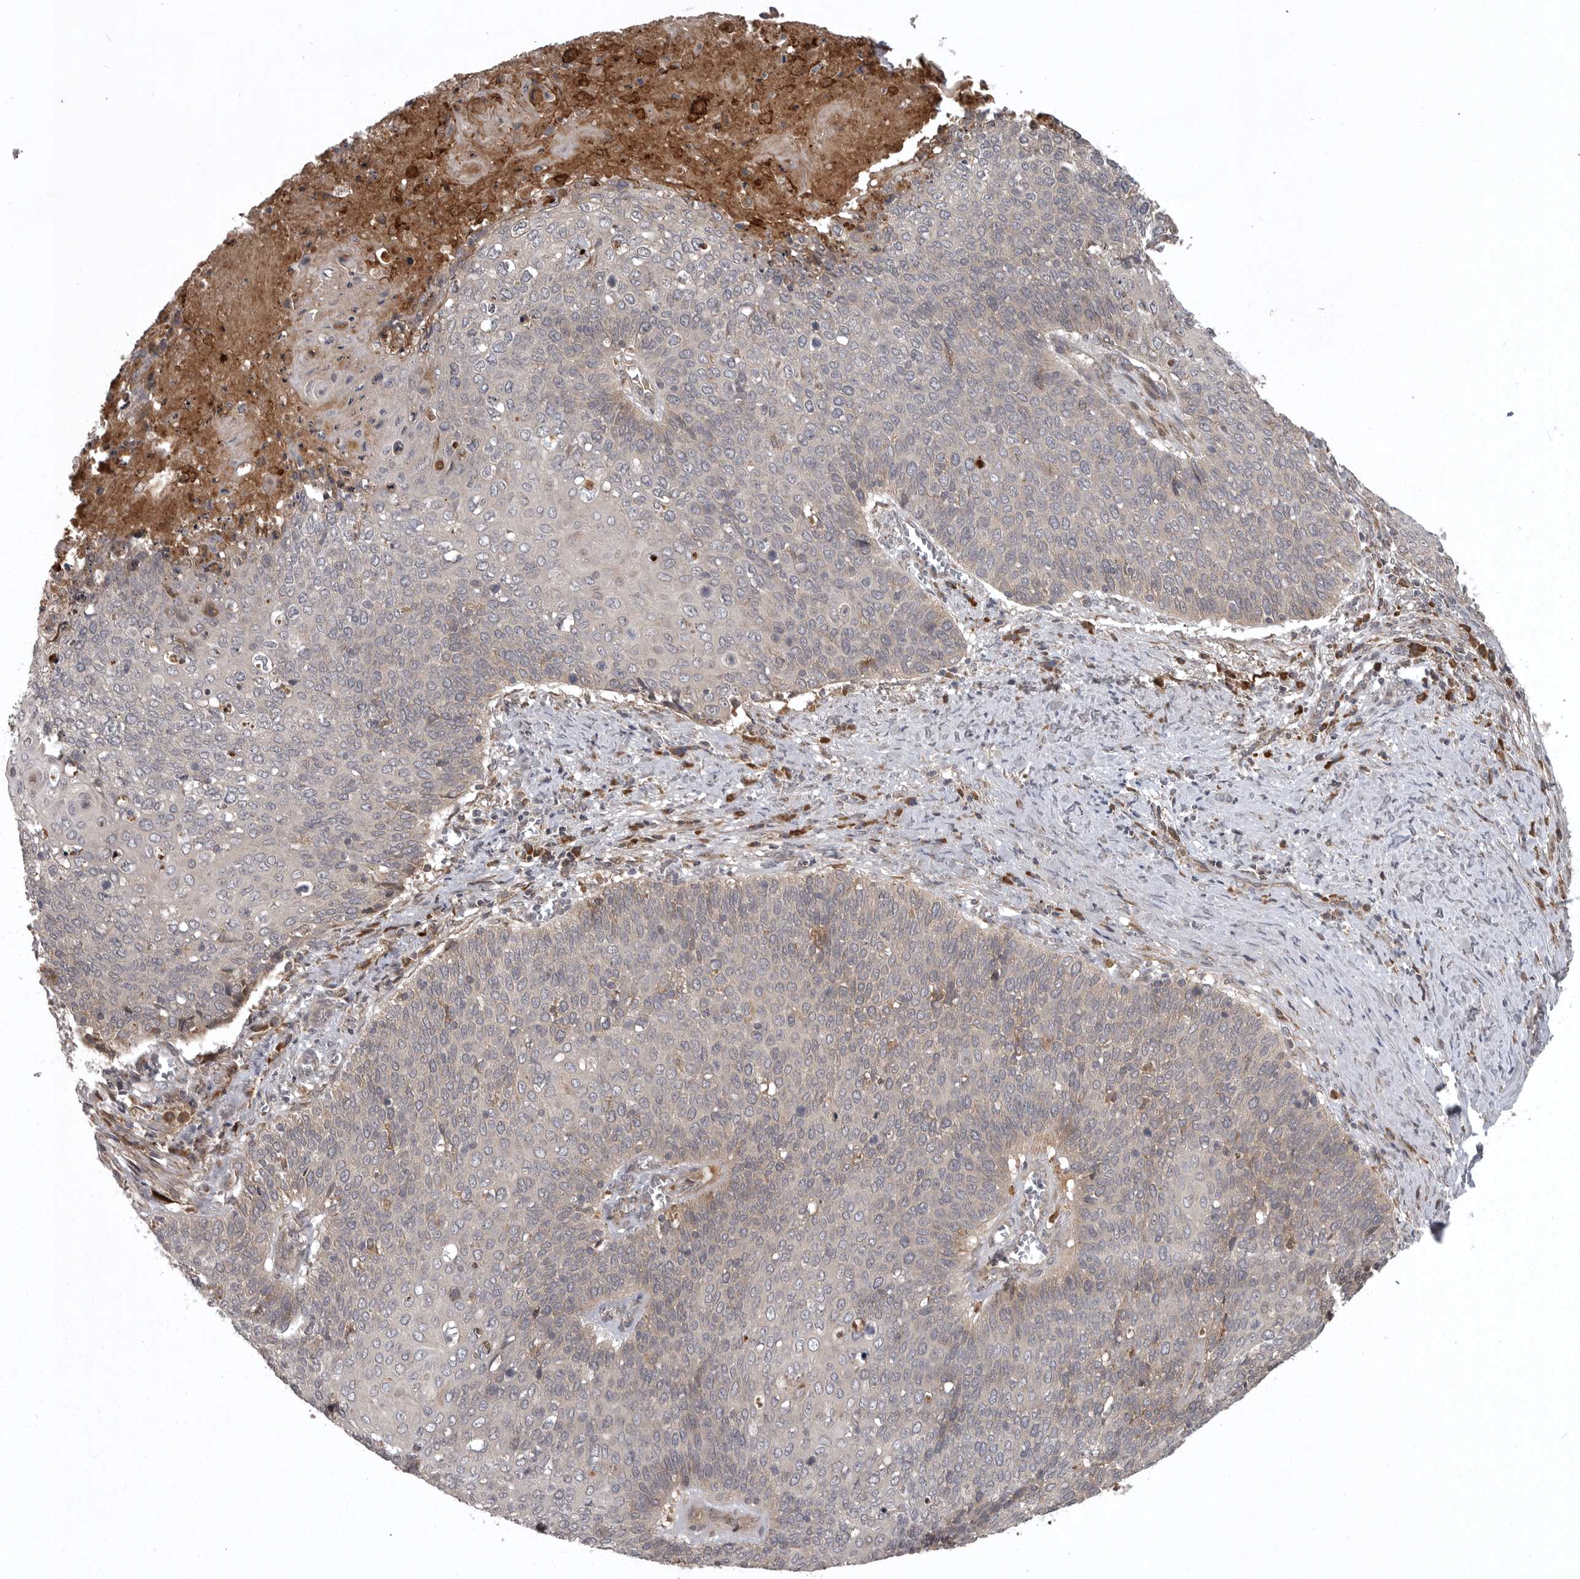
{"staining": {"intensity": "negative", "quantity": "none", "location": "none"}, "tissue": "cervical cancer", "cell_type": "Tumor cells", "image_type": "cancer", "snomed": [{"axis": "morphology", "description": "Squamous cell carcinoma, NOS"}, {"axis": "topography", "description": "Cervix"}], "caption": "Tumor cells are negative for brown protein staining in cervical cancer.", "gene": "GPR31", "patient": {"sex": "female", "age": 39}}